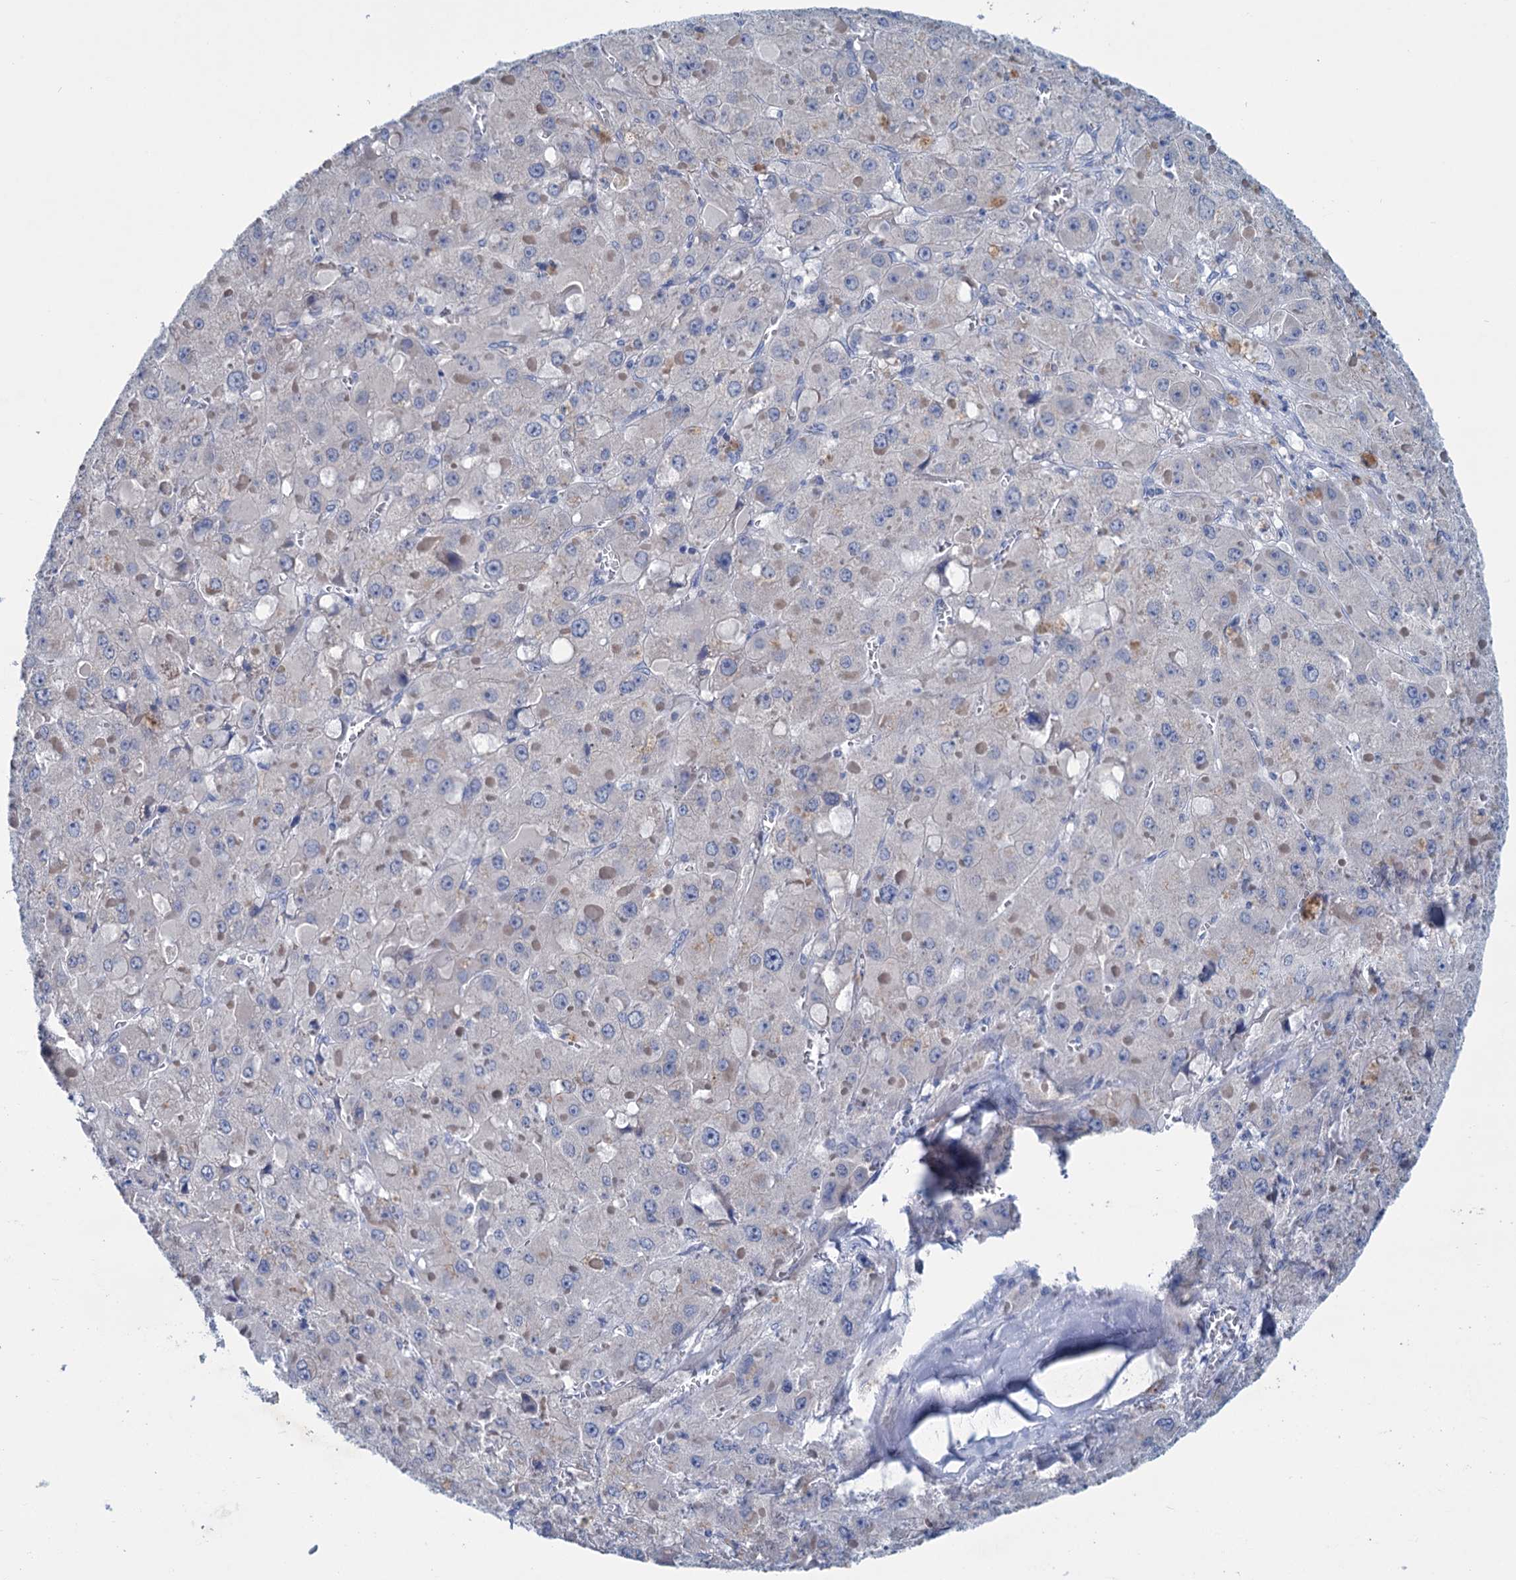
{"staining": {"intensity": "negative", "quantity": "none", "location": "none"}, "tissue": "liver cancer", "cell_type": "Tumor cells", "image_type": "cancer", "snomed": [{"axis": "morphology", "description": "Carcinoma, Hepatocellular, NOS"}, {"axis": "topography", "description": "Liver"}], "caption": "Tumor cells are negative for protein expression in human hepatocellular carcinoma (liver).", "gene": "MYOZ3", "patient": {"sex": "female", "age": 73}}